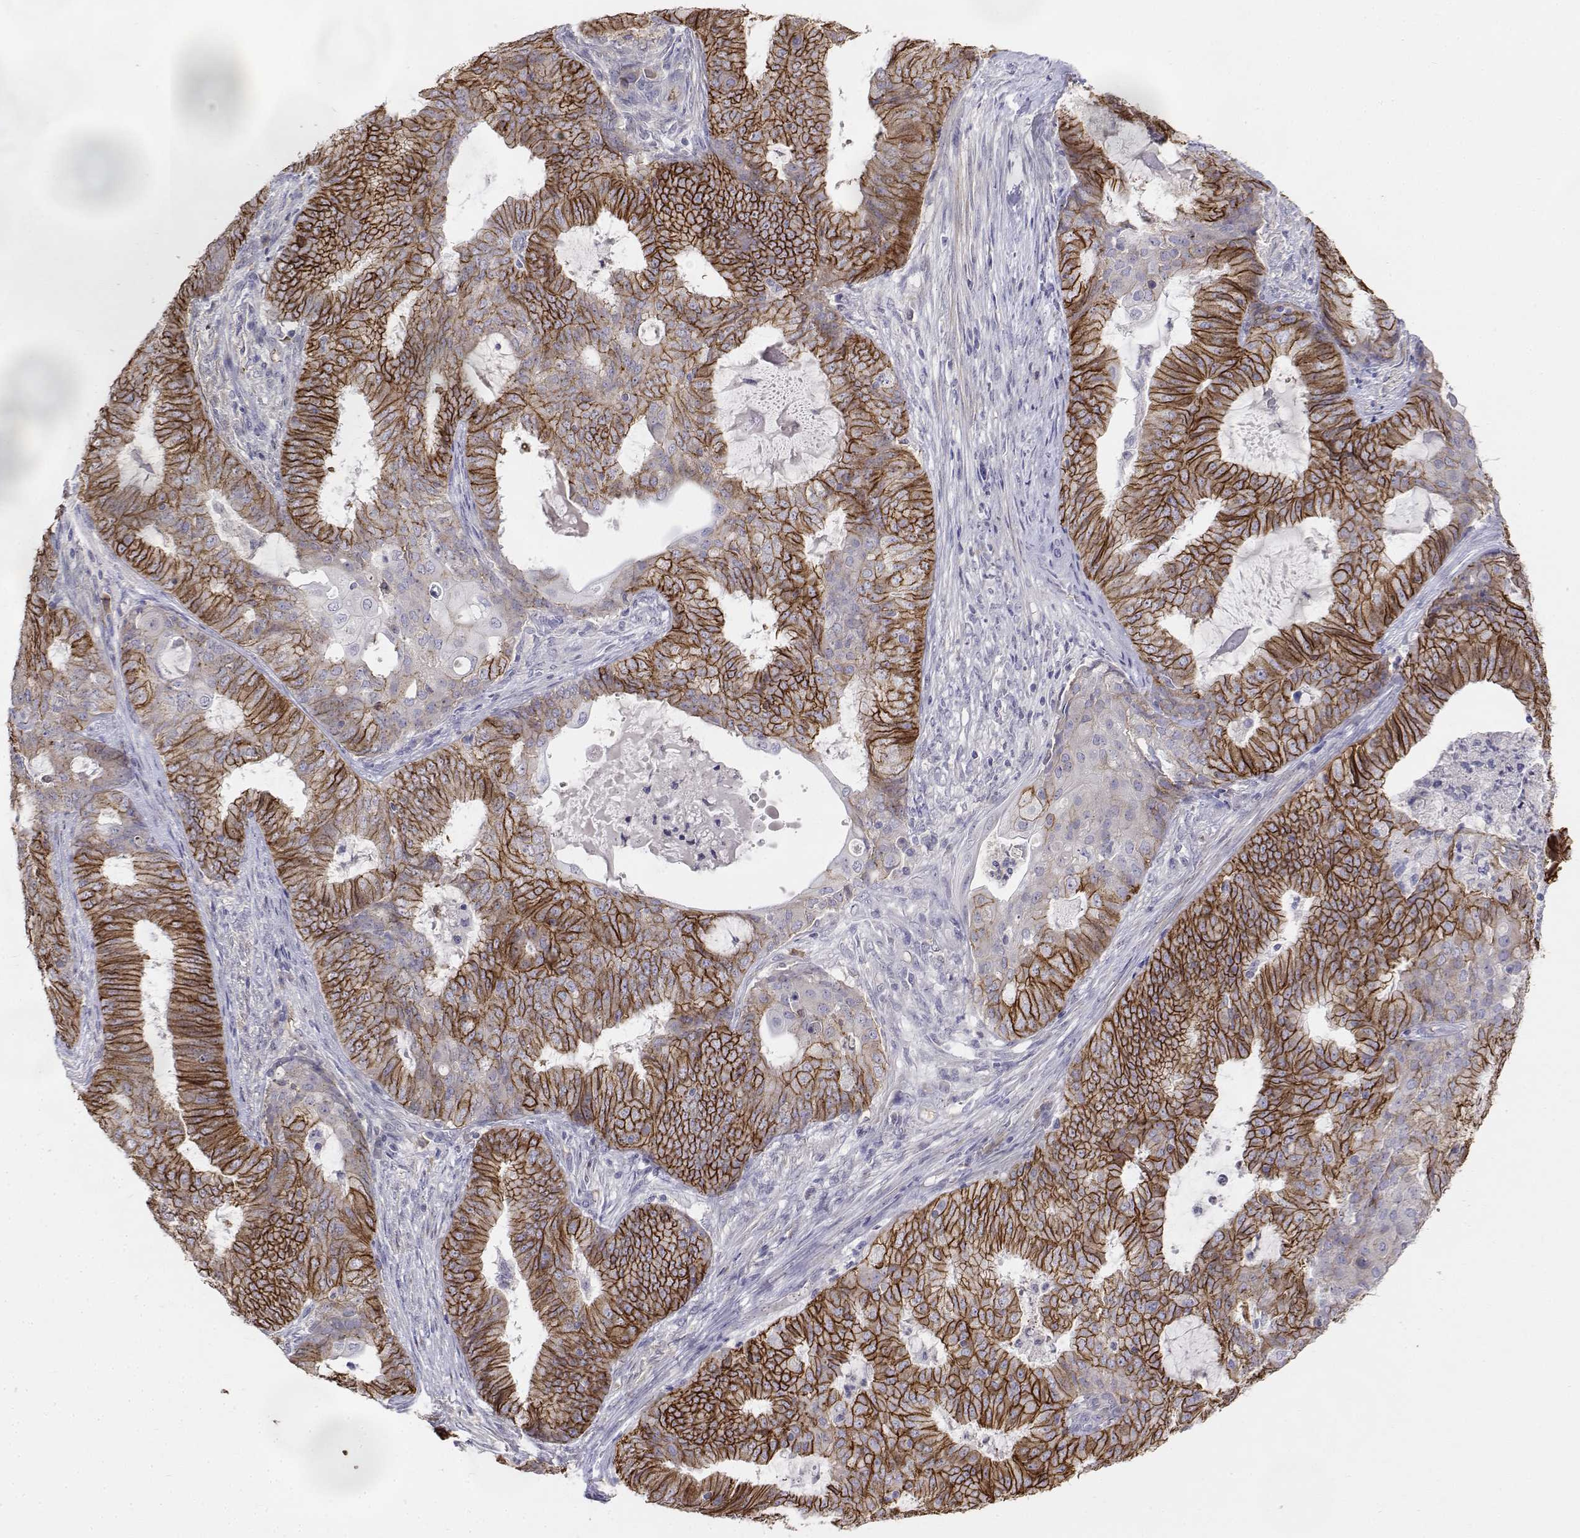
{"staining": {"intensity": "strong", "quantity": ">75%", "location": "cytoplasmic/membranous"}, "tissue": "endometrial cancer", "cell_type": "Tumor cells", "image_type": "cancer", "snomed": [{"axis": "morphology", "description": "Adenocarcinoma, NOS"}, {"axis": "topography", "description": "Endometrium"}], "caption": "About >75% of tumor cells in human adenocarcinoma (endometrial) demonstrate strong cytoplasmic/membranous protein expression as visualized by brown immunohistochemical staining.", "gene": "CADM1", "patient": {"sex": "female", "age": 62}}